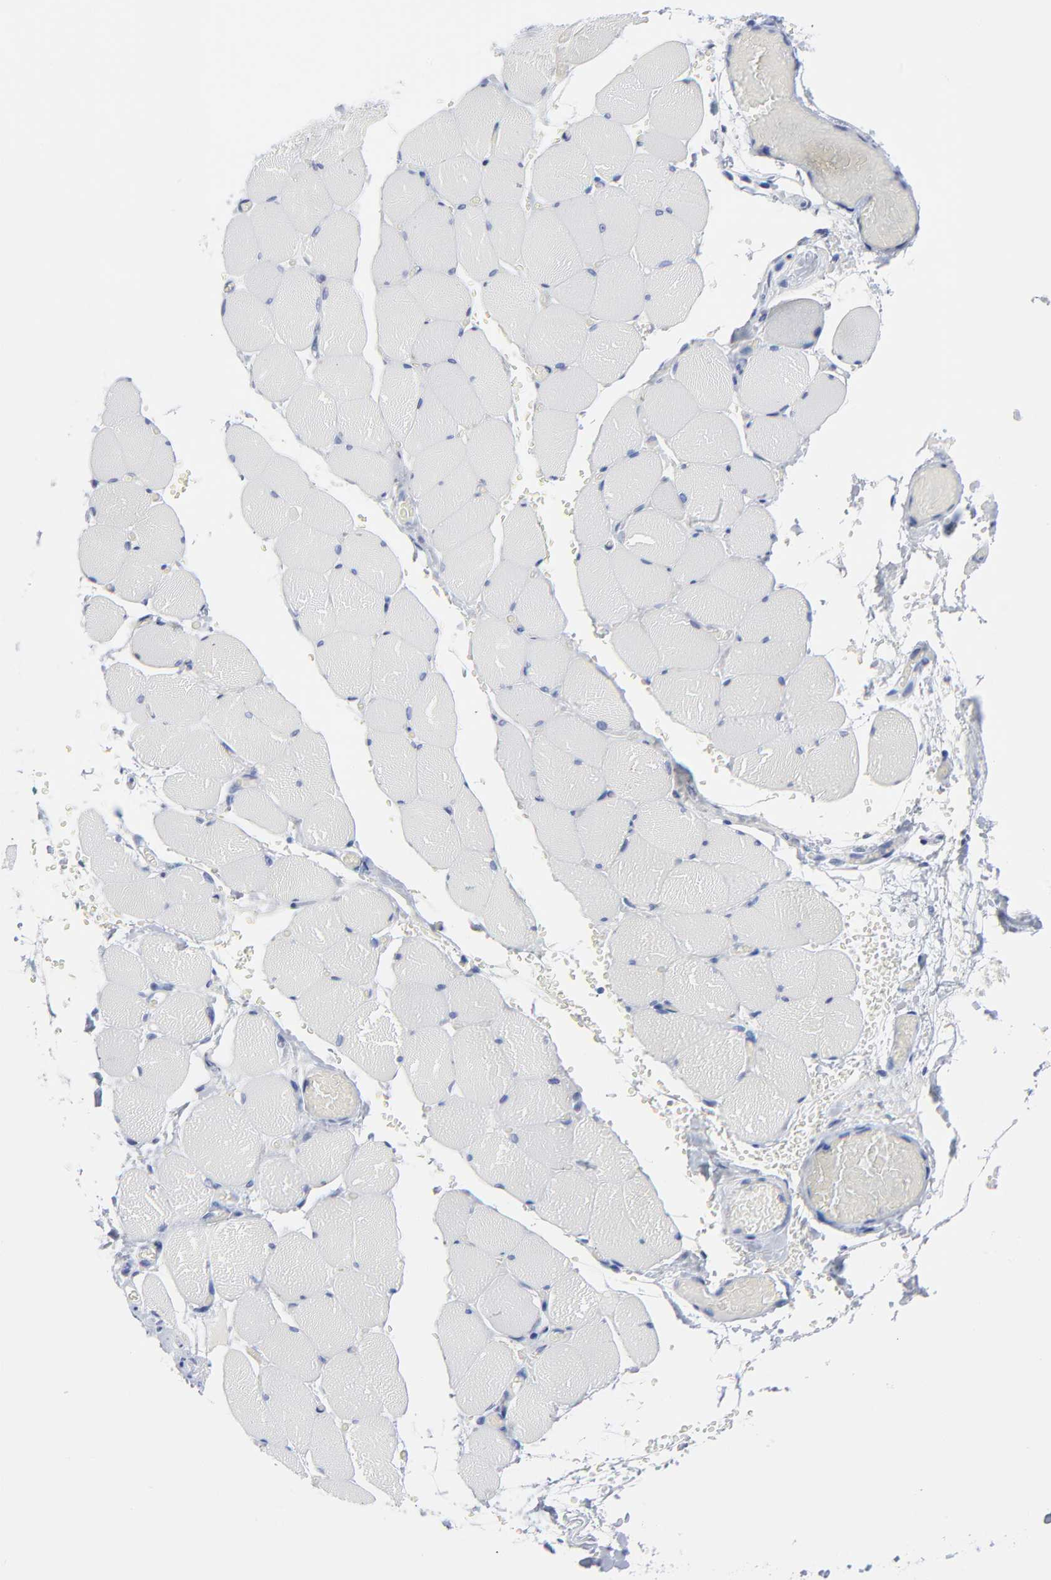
{"staining": {"intensity": "negative", "quantity": "none", "location": "none"}, "tissue": "skeletal muscle", "cell_type": "Myocytes", "image_type": "normal", "snomed": [{"axis": "morphology", "description": "Normal tissue, NOS"}, {"axis": "topography", "description": "Skeletal muscle"}, {"axis": "topography", "description": "Soft tissue"}], "caption": "This is an immunohistochemistry histopathology image of unremarkable human skeletal muscle. There is no expression in myocytes.", "gene": "CDK1", "patient": {"sex": "female", "age": 58}}